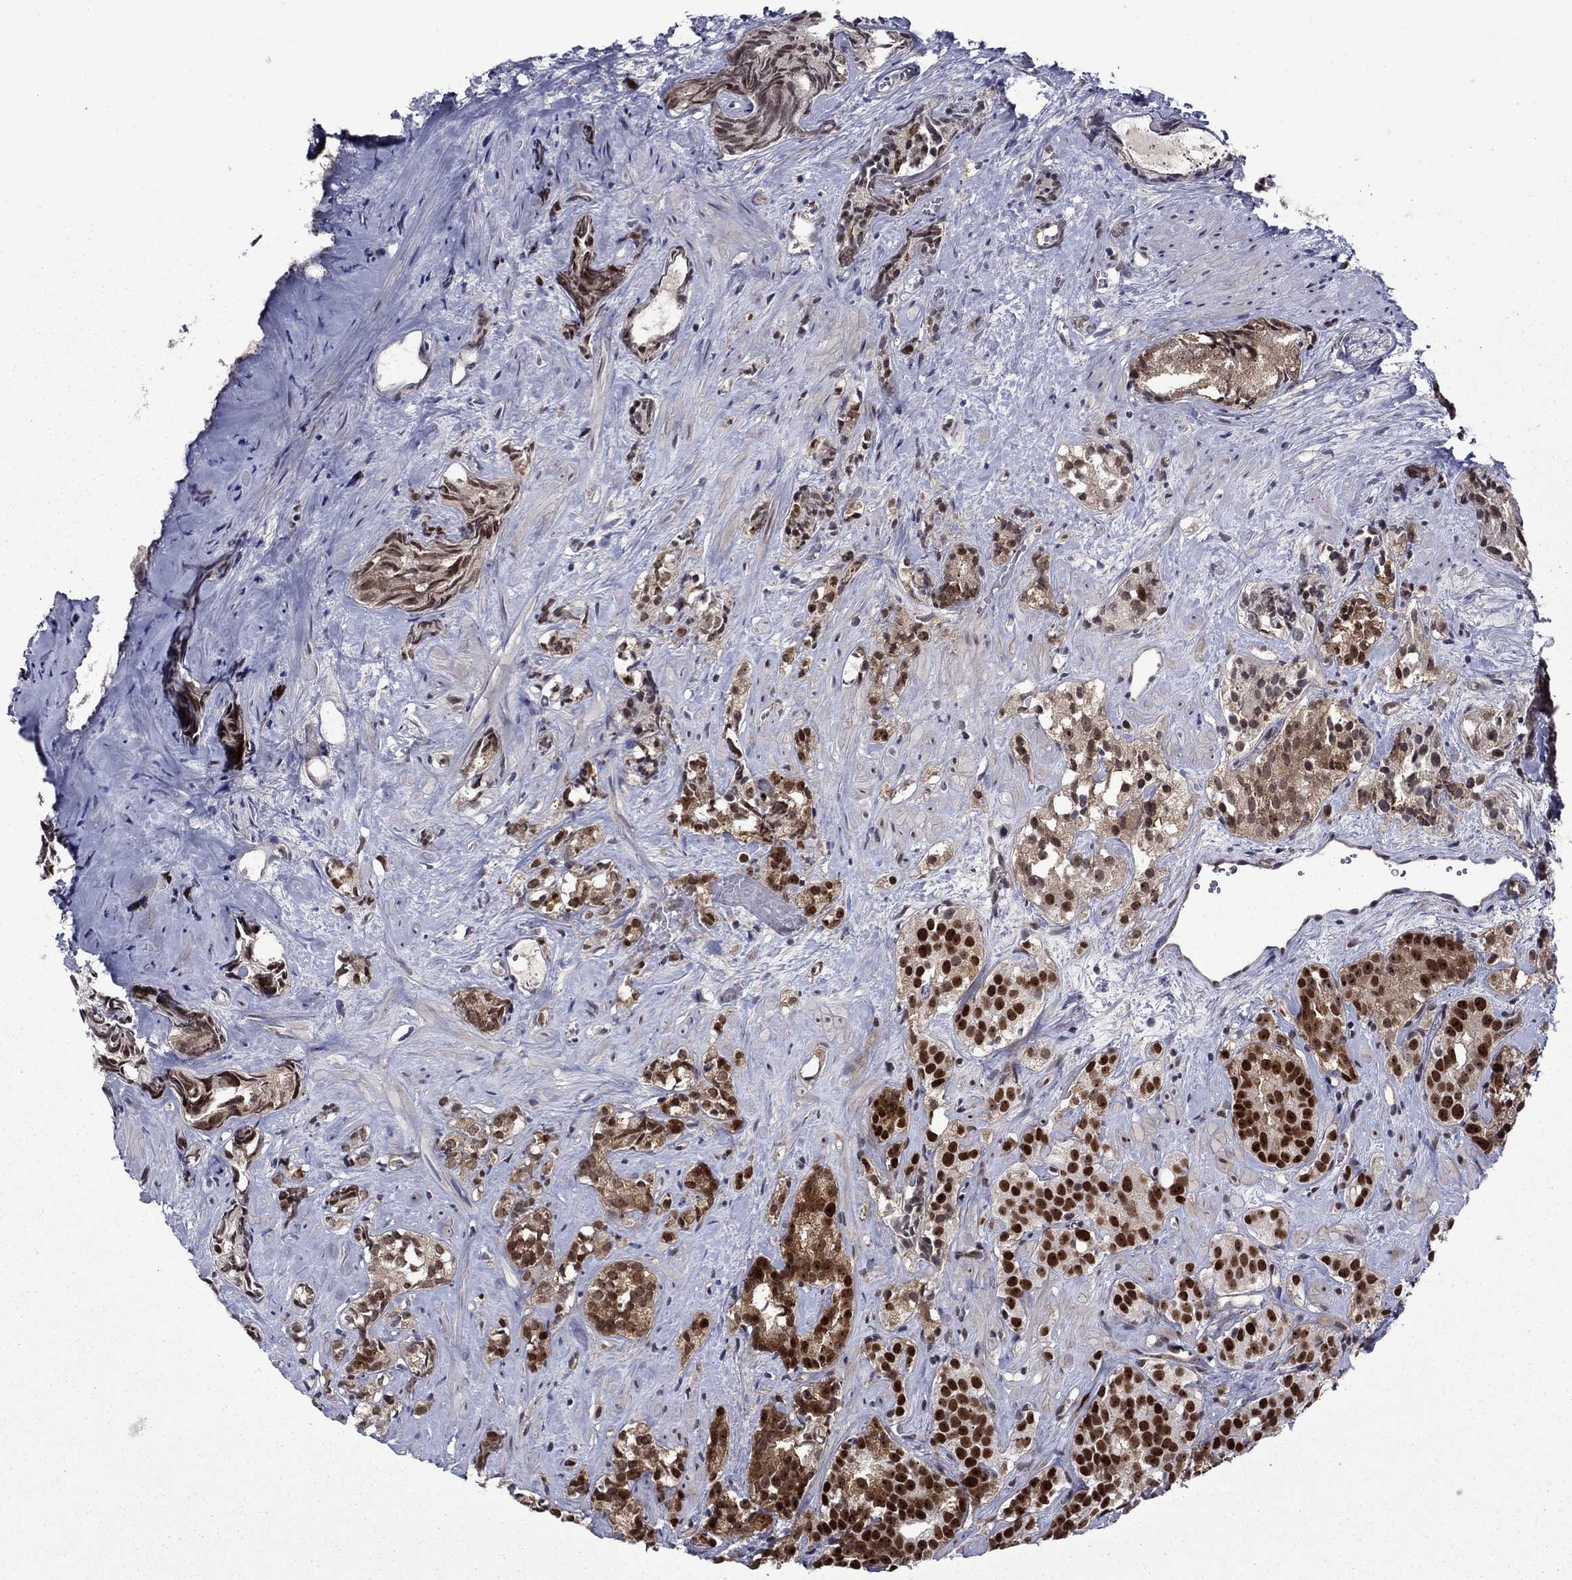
{"staining": {"intensity": "strong", "quantity": "25%-75%", "location": "nuclear"}, "tissue": "prostate cancer", "cell_type": "Tumor cells", "image_type": "cancer", "snomed": [{"axis": "morphology", "description": "Adenocarcinoma, High grade"}, {"axis": "topography", "description": "Prostate"}], "caption": "Approximately 25%-75% of tumor cells in high-grade adenocarcinoma (prostate) show strong nuclear protein staining as visualized by brown immunohistochemical staining.", "gene": "SURF2", "patient": {"sex": "male", "age": 90}}